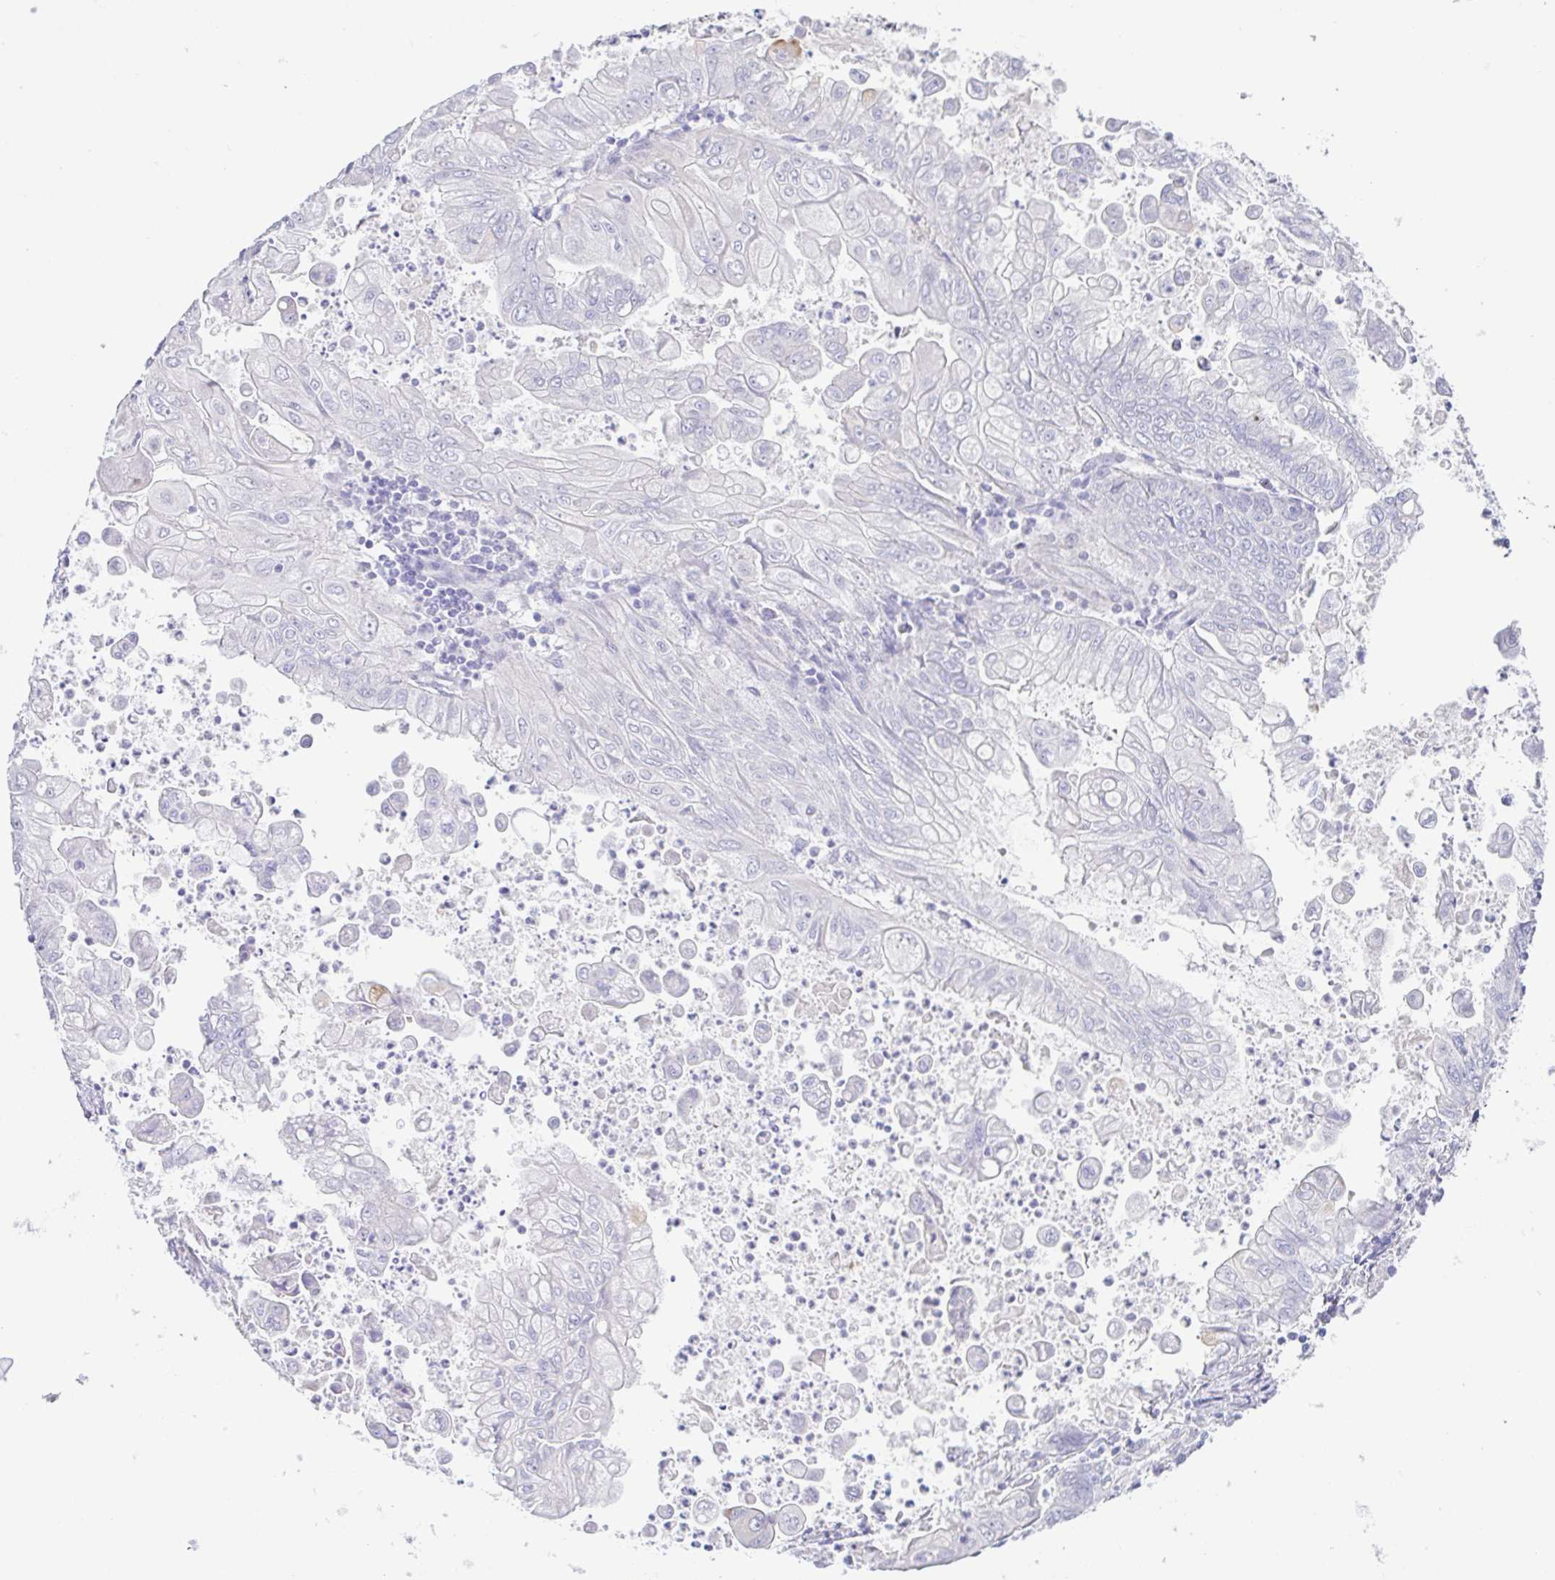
{"staining": {"intensity": "negative", "quantity": "none", "location": "none"}, "tissue": "stomach cancer", "cell_type": "Tumor cells", "image_type": "cancer", "snomed": [{"axis": "morphology", "description": "Adenocarcinoma, NOS"}, {"axis": "topography", "description": "Stomach, upper"}], "caption": "Tumor cells show no significant positivity in stomach cancer.", "gene": "HAPLN2", "patient": {"sex": "male", "age": 80}}